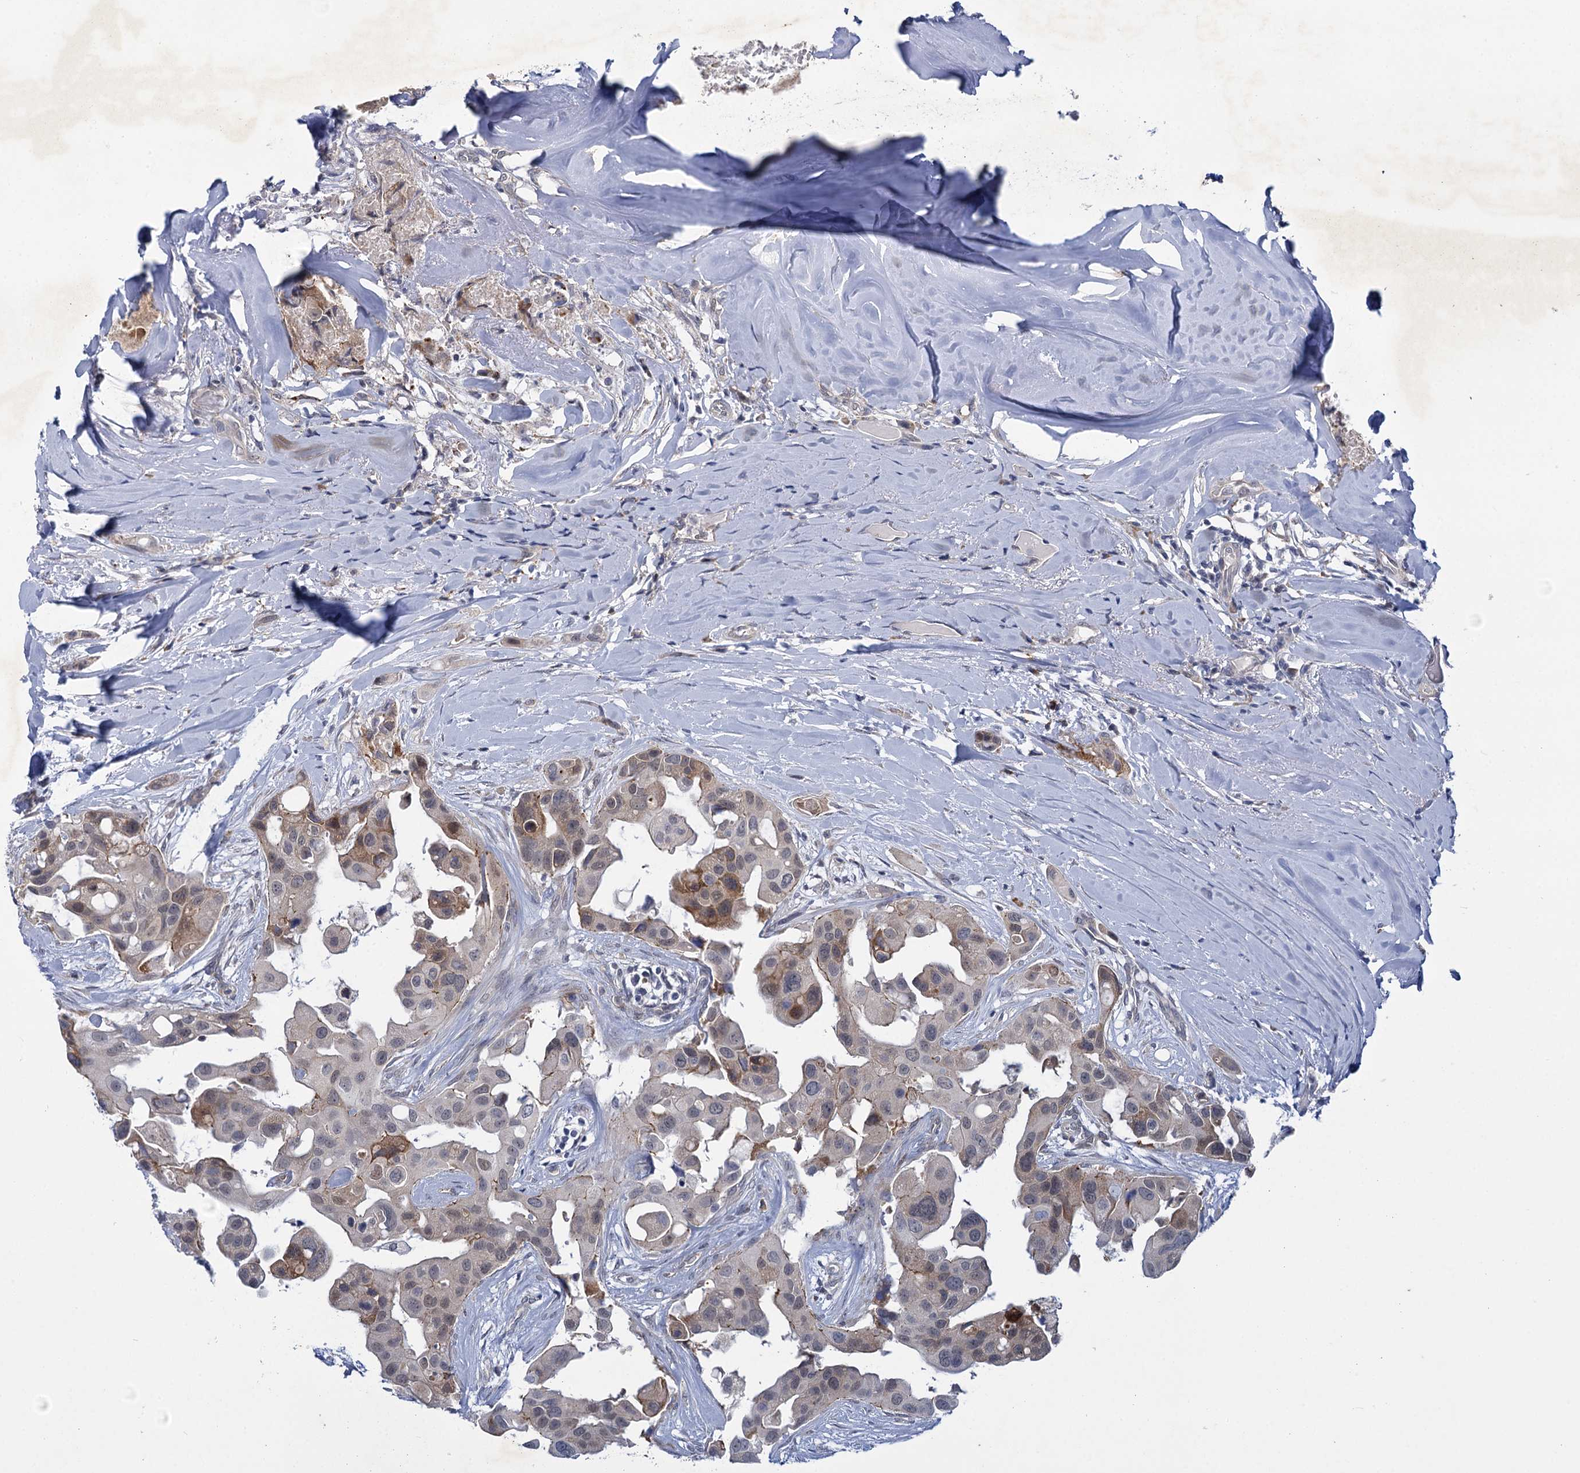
{"staining": {"intensity": "moderate", "quantity": "<25%", "location": "cytoplasmic/membranous"}, "tissue": "head and neck cancer", "cell_type": "Tumor cells", "image_type": "cancer", "snomed": [{"axis": "morphology", "description": "Adenocarcinoma, NOS"}, {"axis": "morphology", "description": "Adenocarcinoma, metastatic, NOS"}, {"axis": "topography", "description": "Head-Neck"}], "caption": "The photomicrograph reveals staining of head and neck cancer (adenocarcinoma), revealing moderate cytoplasmic/membranous protein positivity (brown color) within tumor cells.", "gene": "MBLAC2", "patient": {"sex": "male", "age": 75}}